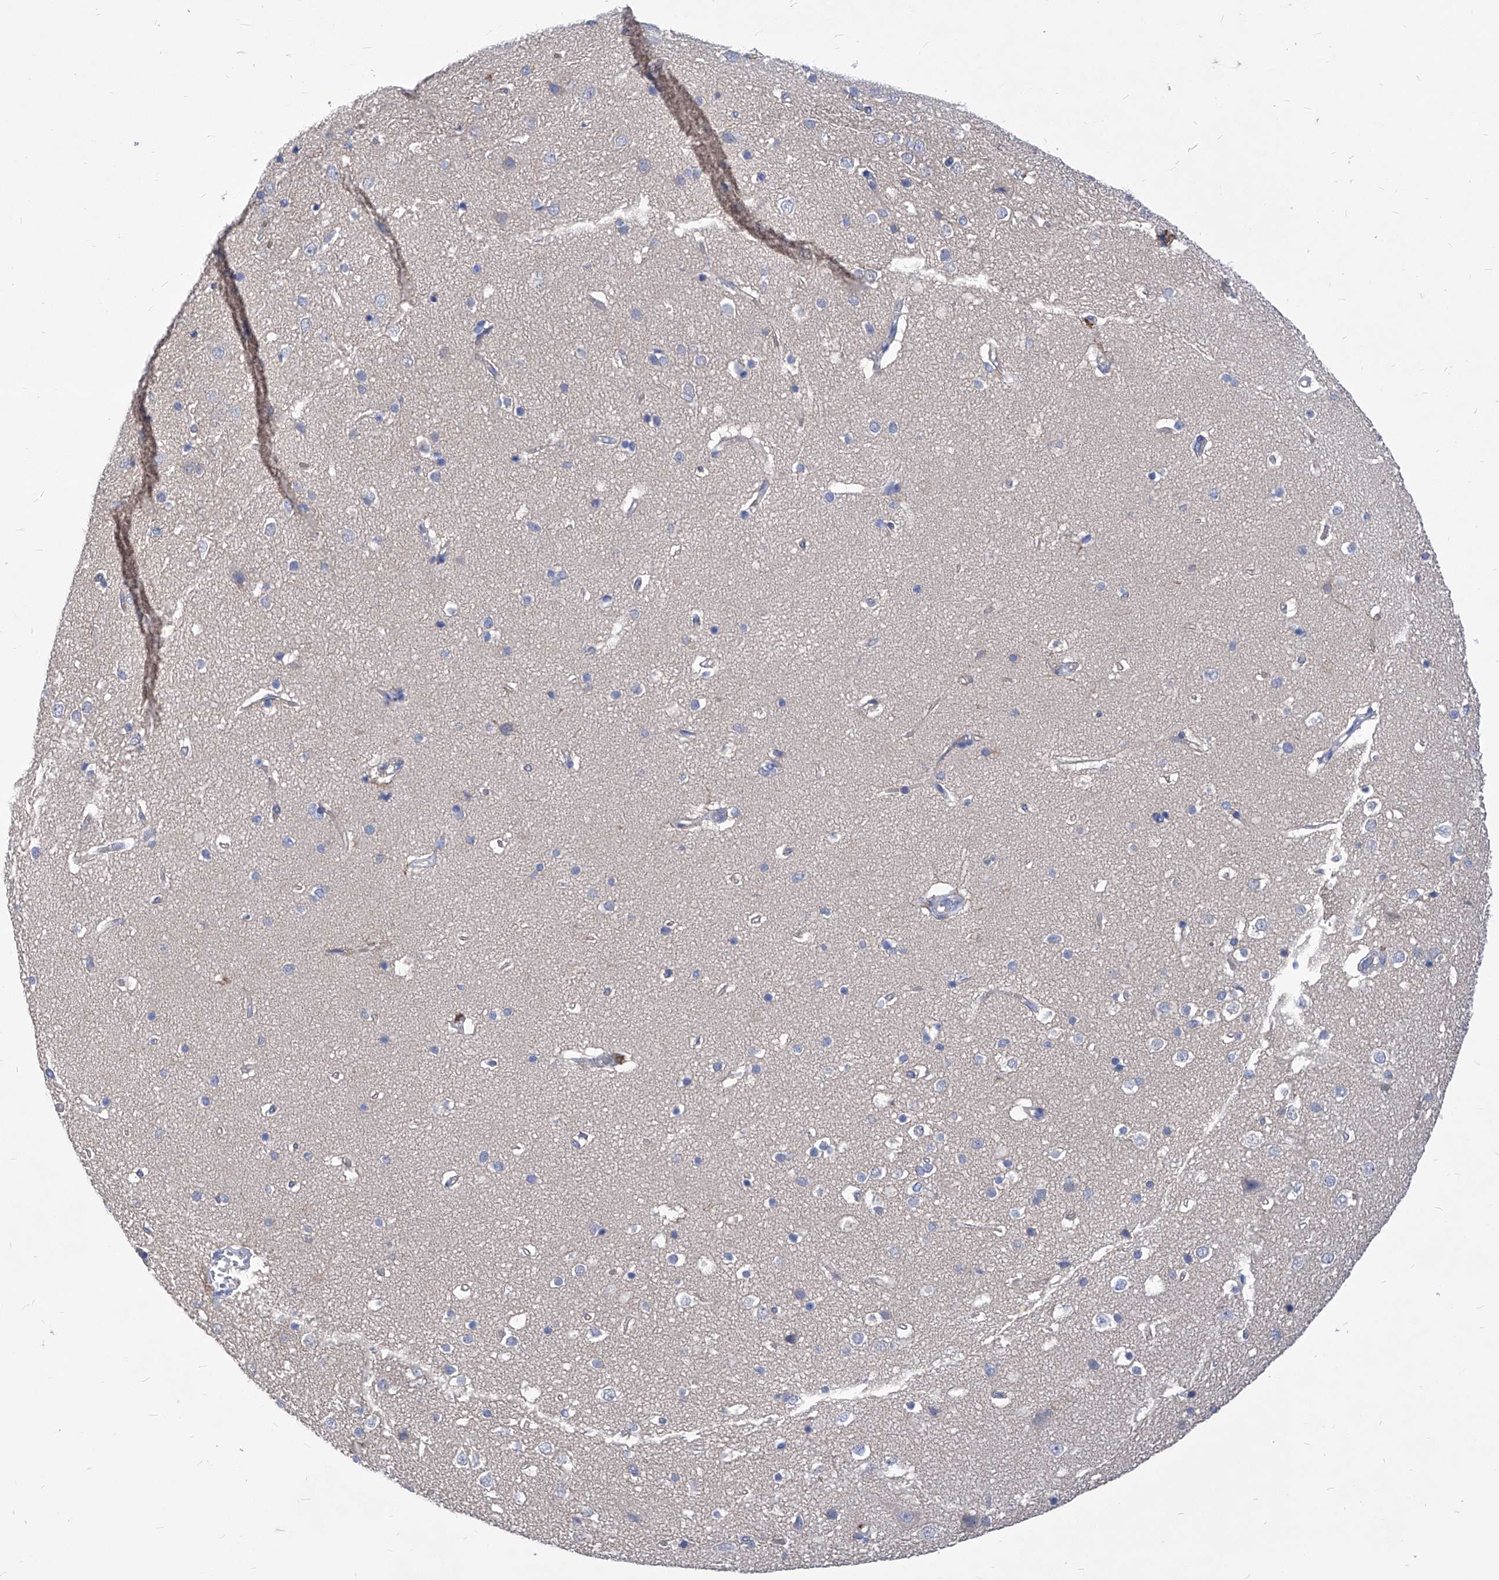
{"staining": {"intensity": "negative", "quantity": "none", "location": "none"}, "tissue": "cerebral cortex", "cell_type": "Endothelial cells", "image_type": "normal", "snomed": [{"axis": "morphology", "description": "Normal tissue, NOS"}, {"axis": "topography", "description": "Cerebral cortex"}], "caption": "Immunohistochemical staining of unremarkable cerebral cortex displays no significant expression in endothelial cells.", "gene": "XPNPEP1", "patient": {"sex": "male", "age": 54}}